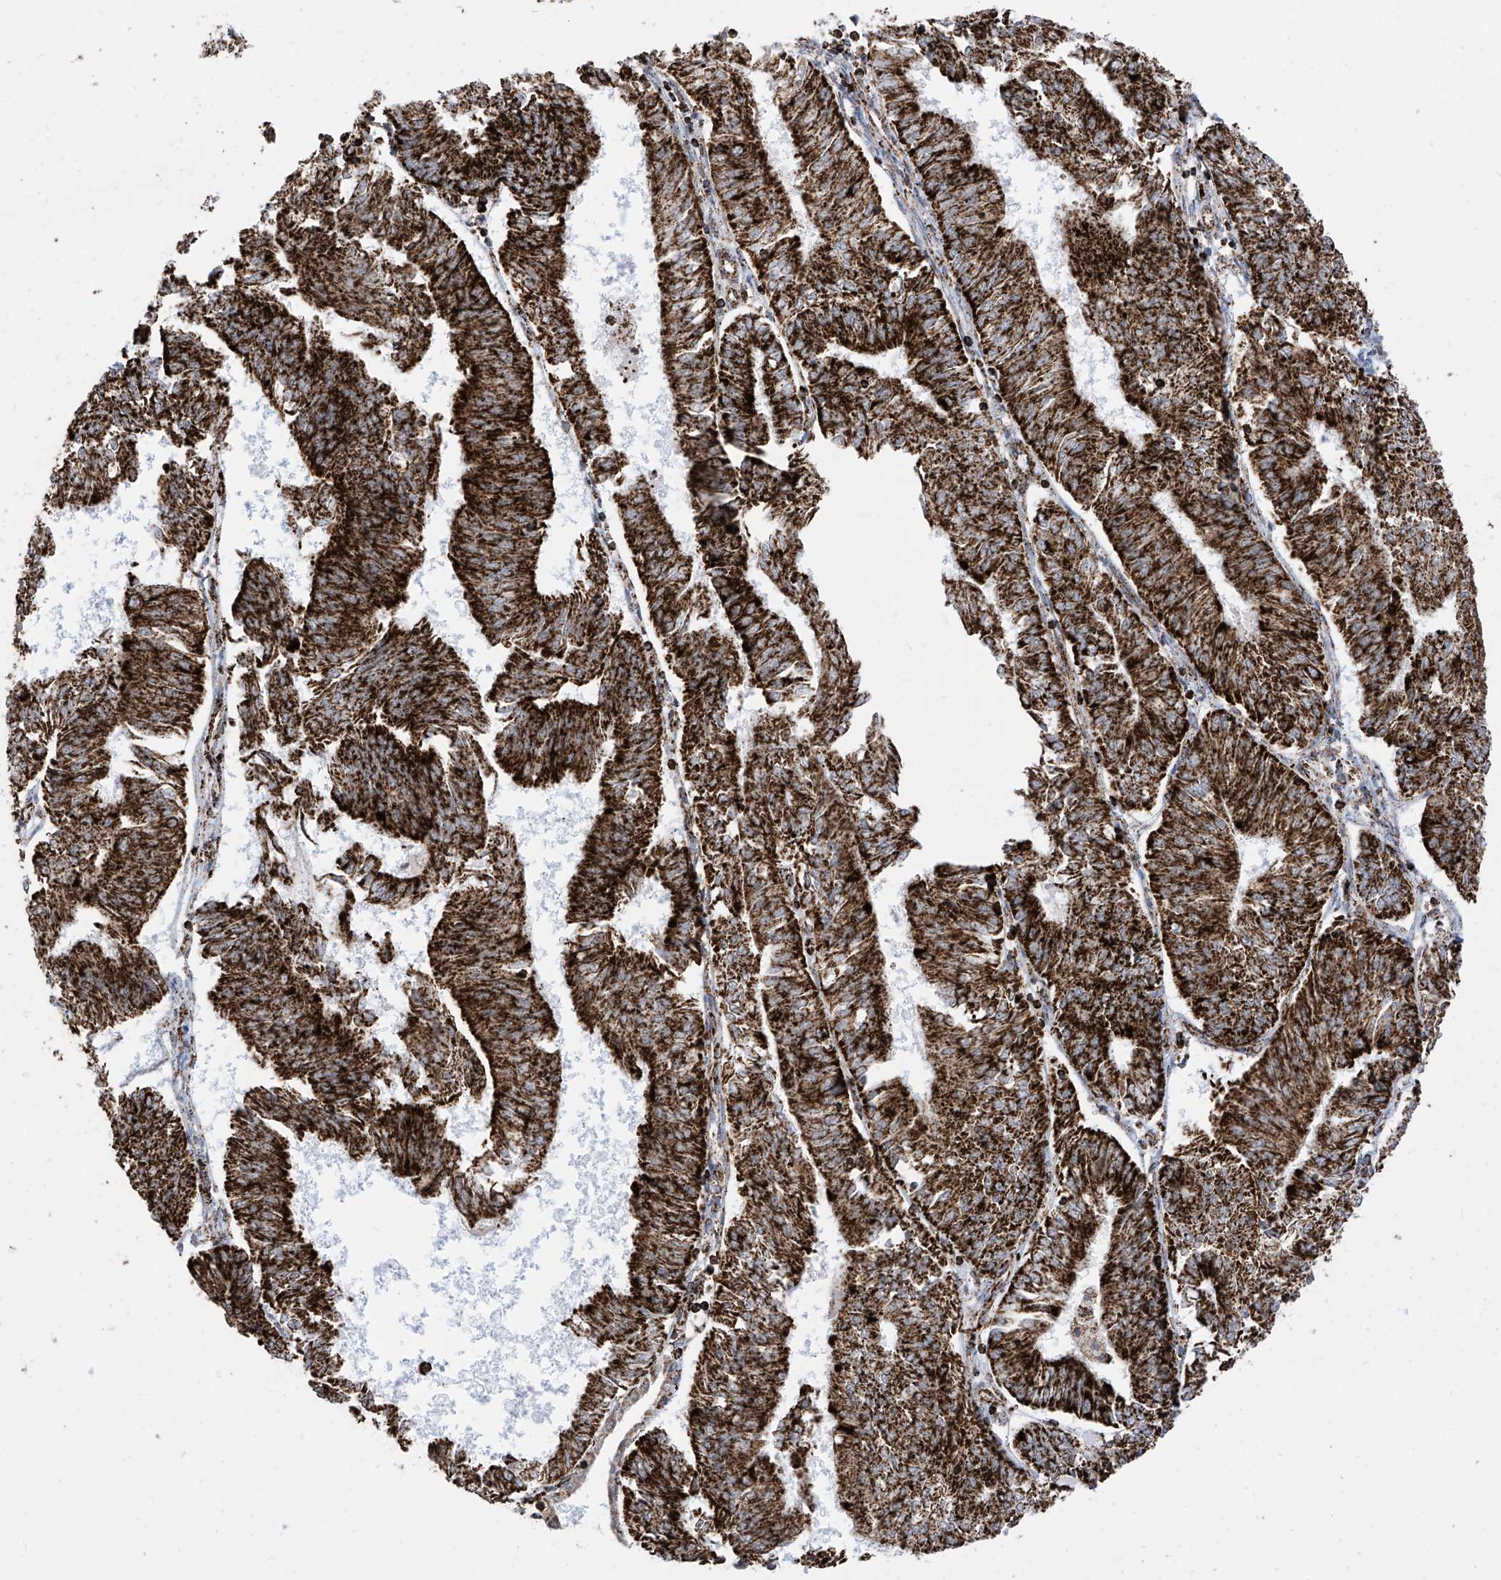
{"staining": {"intensity": "strong", "quantity": ">75%", "location": "cytoplasmic/membranous"}, "tissue": "endometrial cancer", "cell_type": "Tumor cells", "image_type": "cancer", "snomed": [{"axis": "morphology", "description": "Adenocarcinoma, NOS"}, {"axis": "topography", "description": "Endometrium"}], "caption": "Immunohistochemical staining of human adenocarcinoma (endometrial) exhibits high levels of strong cytoplasmic/membranous positivity in approximately >75% of tumor cells.", "gene": "COX5B", "patient": {"sex": "female", "age": 58}}